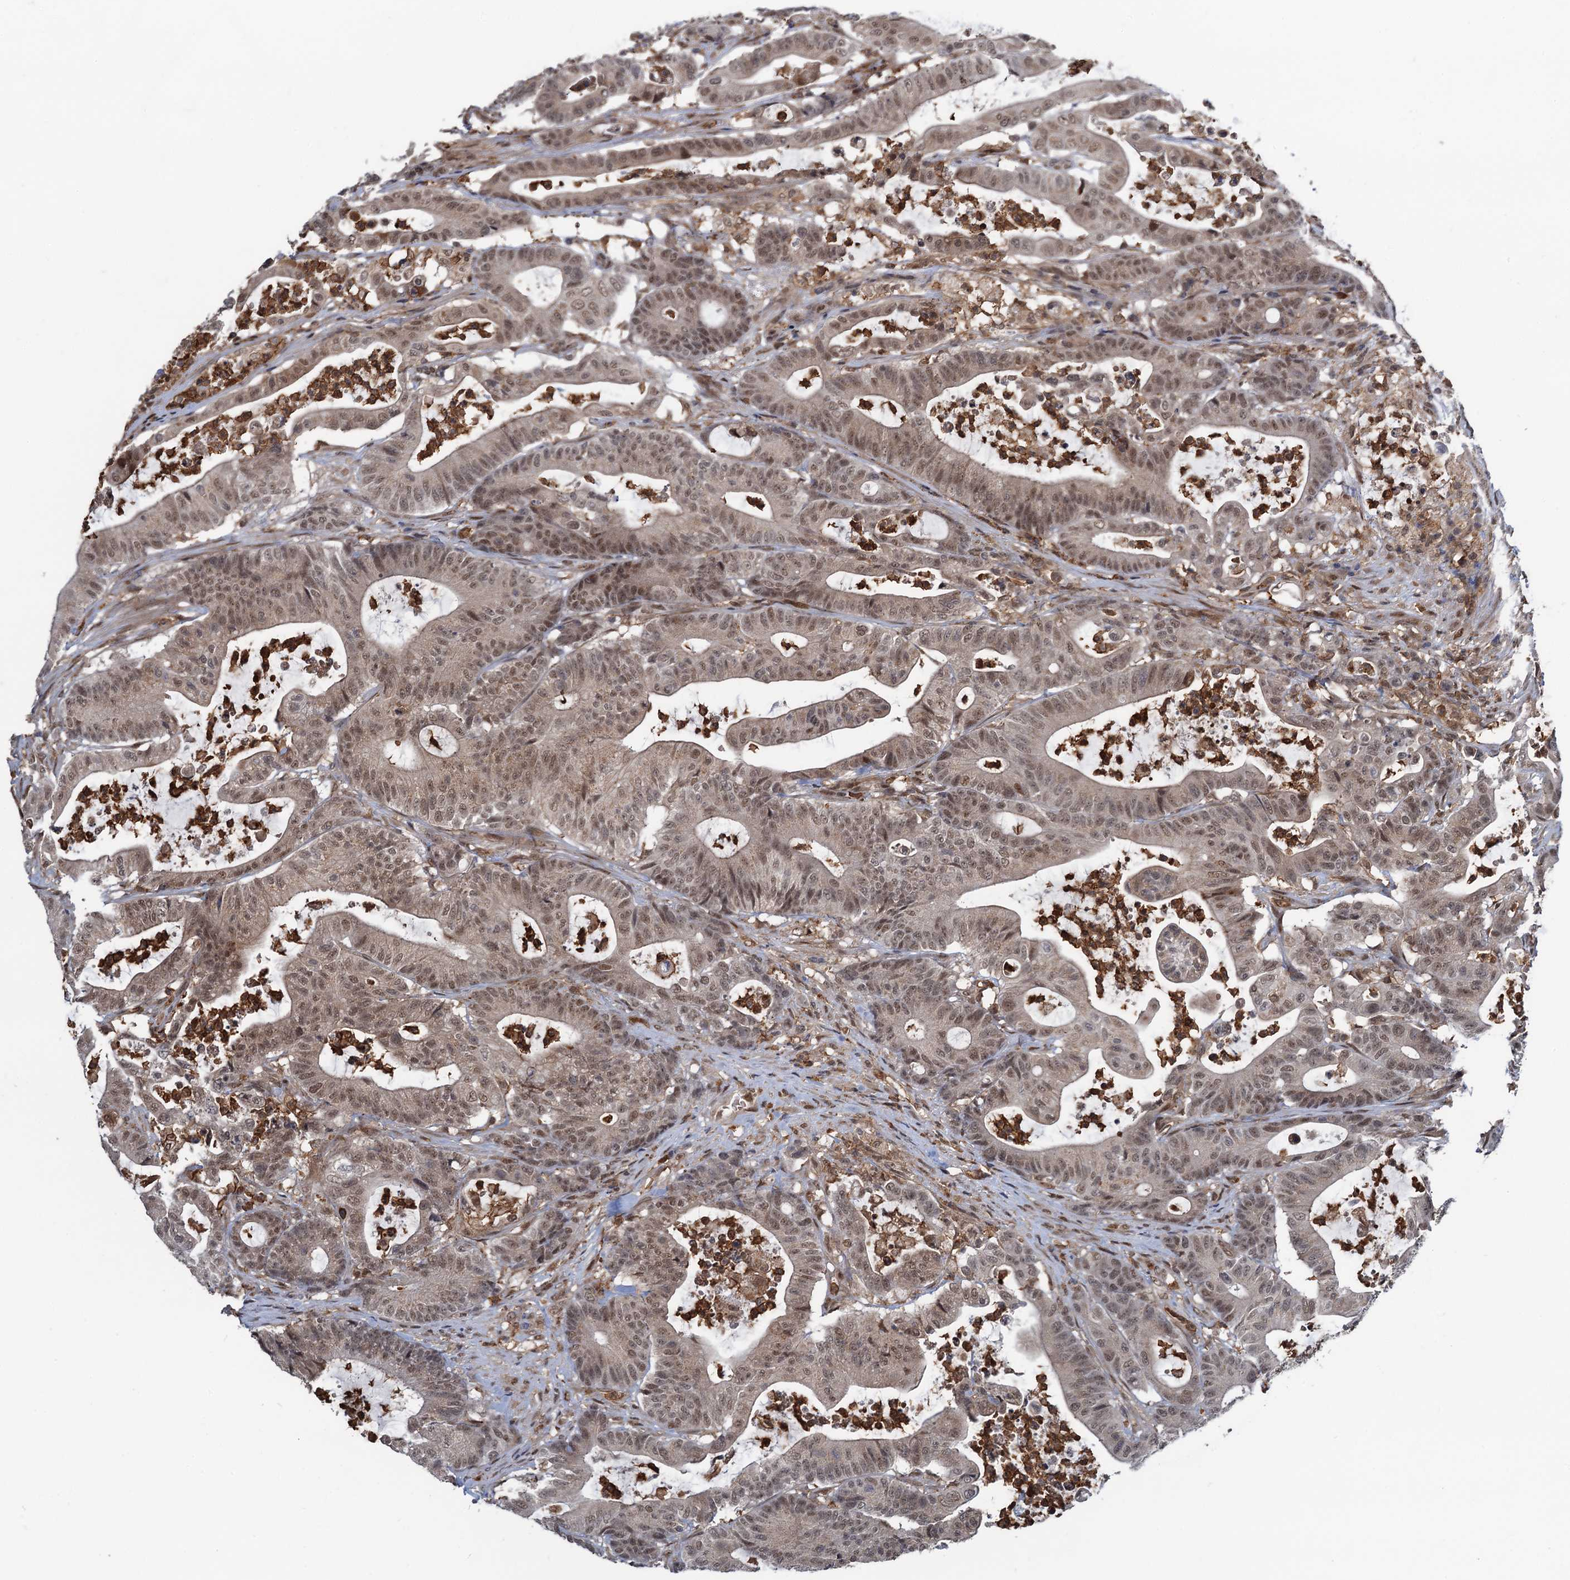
{"staining": {"intensity": "moderate", "quantity": ">75%", "location": "nuclear"}, "tissue": "colorectal cancer", "cell_type": "Tumor cells", "image_type": "cancer", "snomed": [{"axis": "morphology", "description": "Adenocarcinoma, NOS"}, {"axis": "topography", "description": "Colon"}], "caption": "A histopathology image of colorectal adenocarcinoma stained for a protein exhibits moderate nuclear brown staining in tumor cells.", "gene": "ZNF609", "patient": {"sex": "female", "age": 84}}